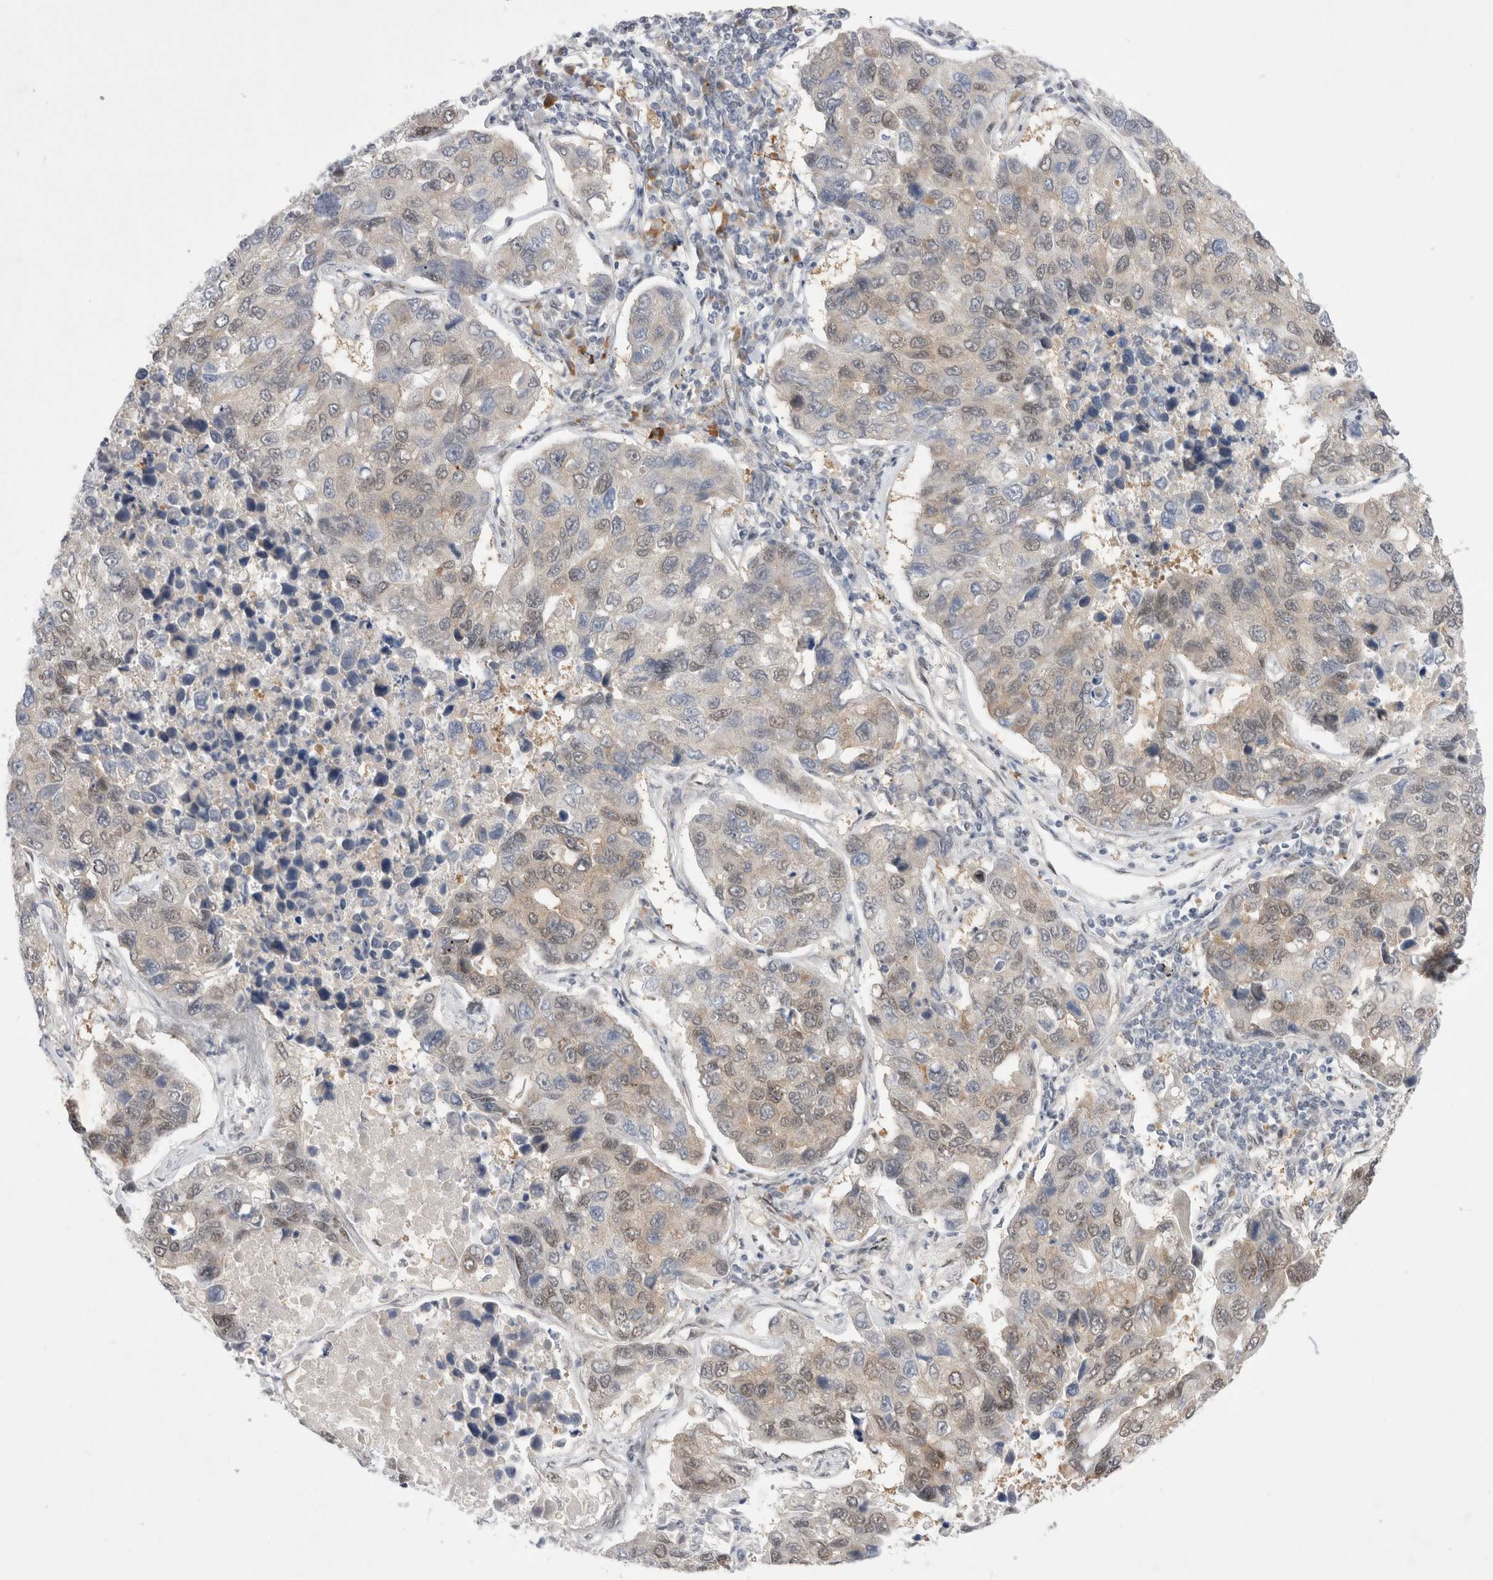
{"staining": {"intensity": "weak", "quantity": "<25%", "location": "nuclear"}, "tissue": "lung cancer", "cell_type": "Tumor cells", "image_type": "cancer", "snomed": [{"axis": "morphology", "description": "Adenocarcinoma, NOS"}, {"axis": "topography", "description": "Lung"}], "caption": "Tumor cells show no significant protein staining in lung cancer (adenocarcinoma).", "gene": "WIPF2", "patient": {"sex": "male", "age": 64}}